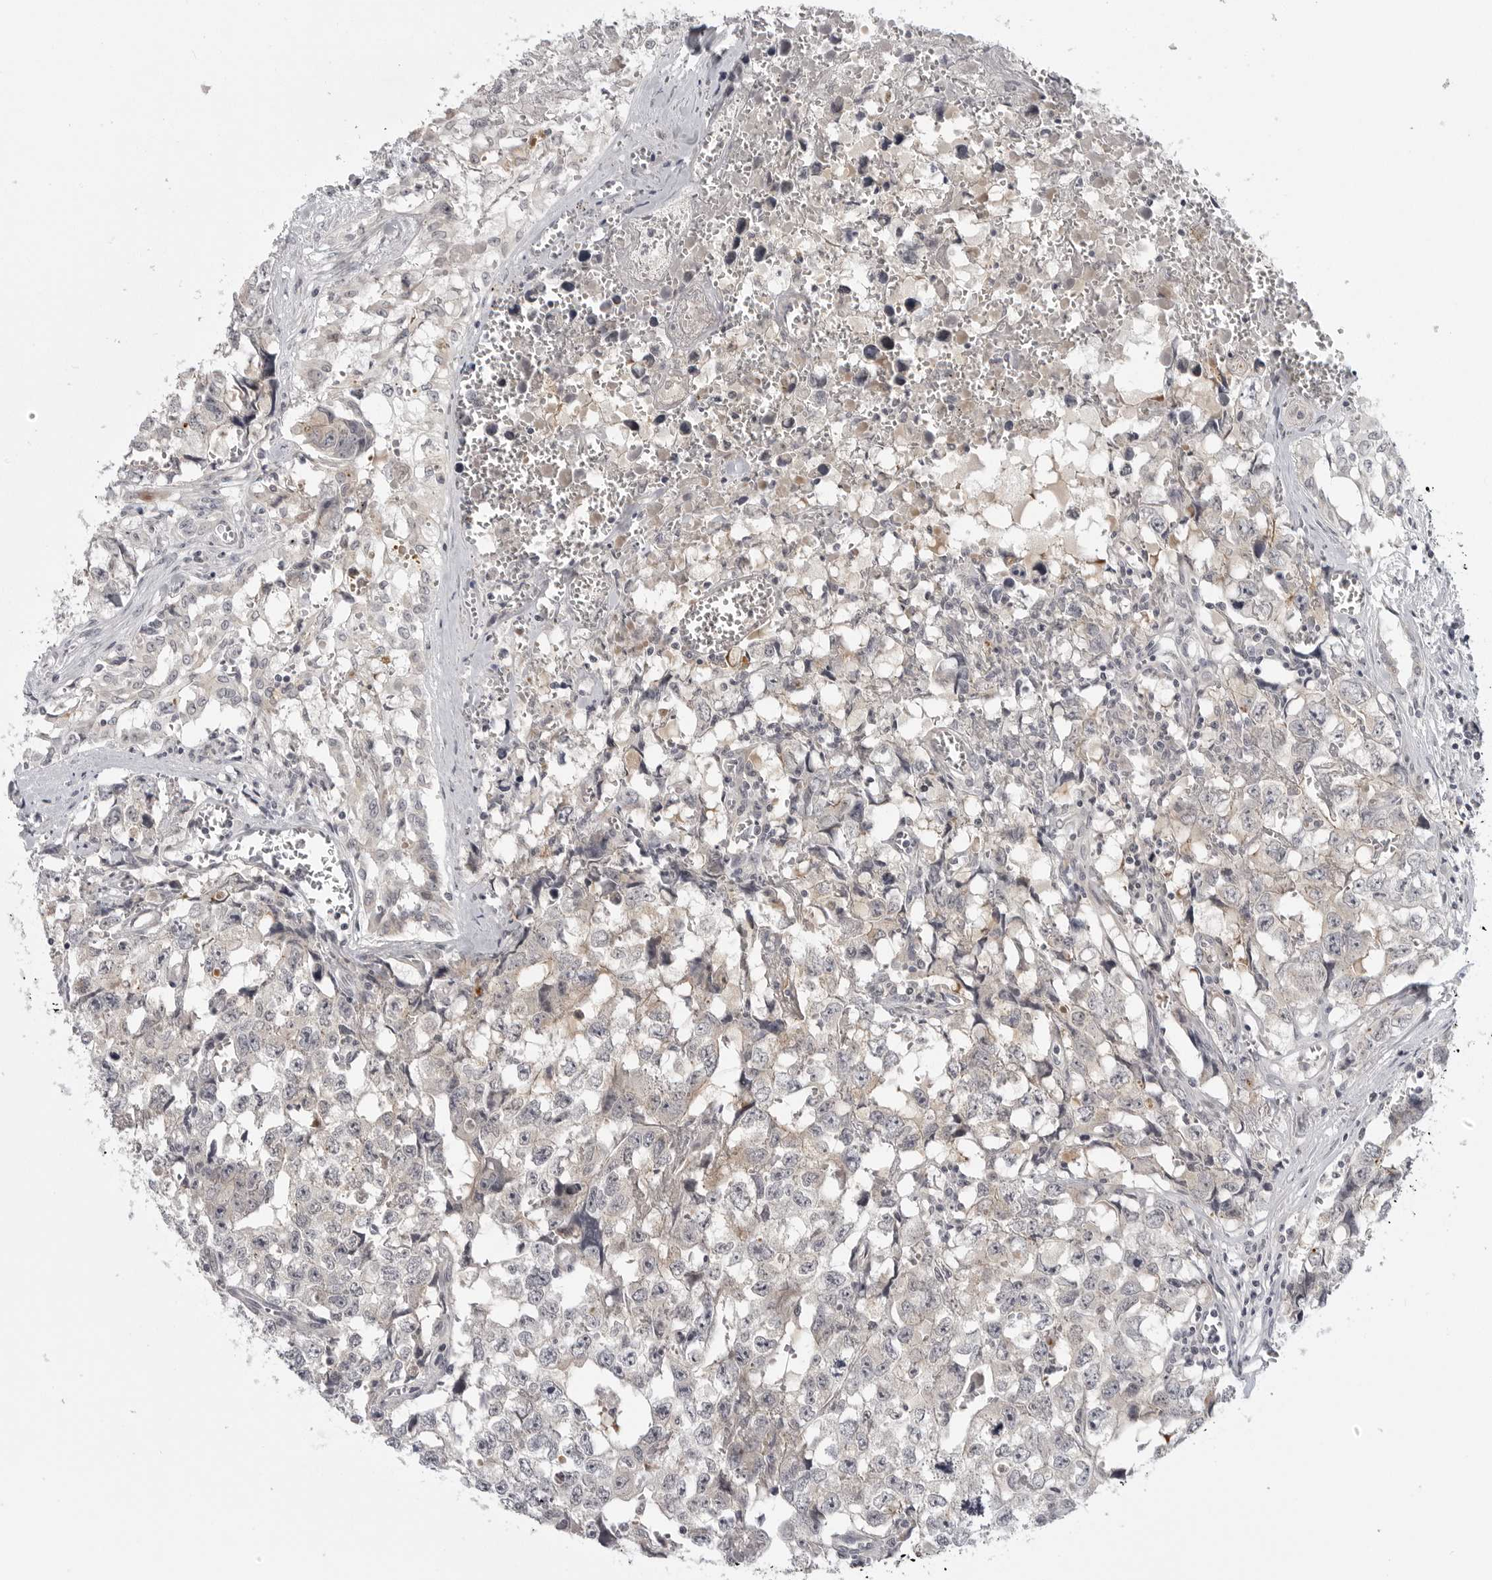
{"staining": {"intensity": "negative", "quantity": "none", "location": "none"}, "tissue": "testis cancer", "cell_type": "Tumor cells", "image_type": "cancer", "snomed": [{"axis": "morphology", "description": "Carcinoma, Embryonal, NOS"}, {"axis": "topography", "description": "Testis"}], "caption": "Immunohistochemistry (IHC) micrograph of neoplastic tissue: testis cancer (embryonal carcinoma) stained with DAB (3,3'-diaminobenzidine) reveals no significant protein expression in tumor cells.", "gene": "CD300LD", "patient": {"sex": "male", "age": 31}}